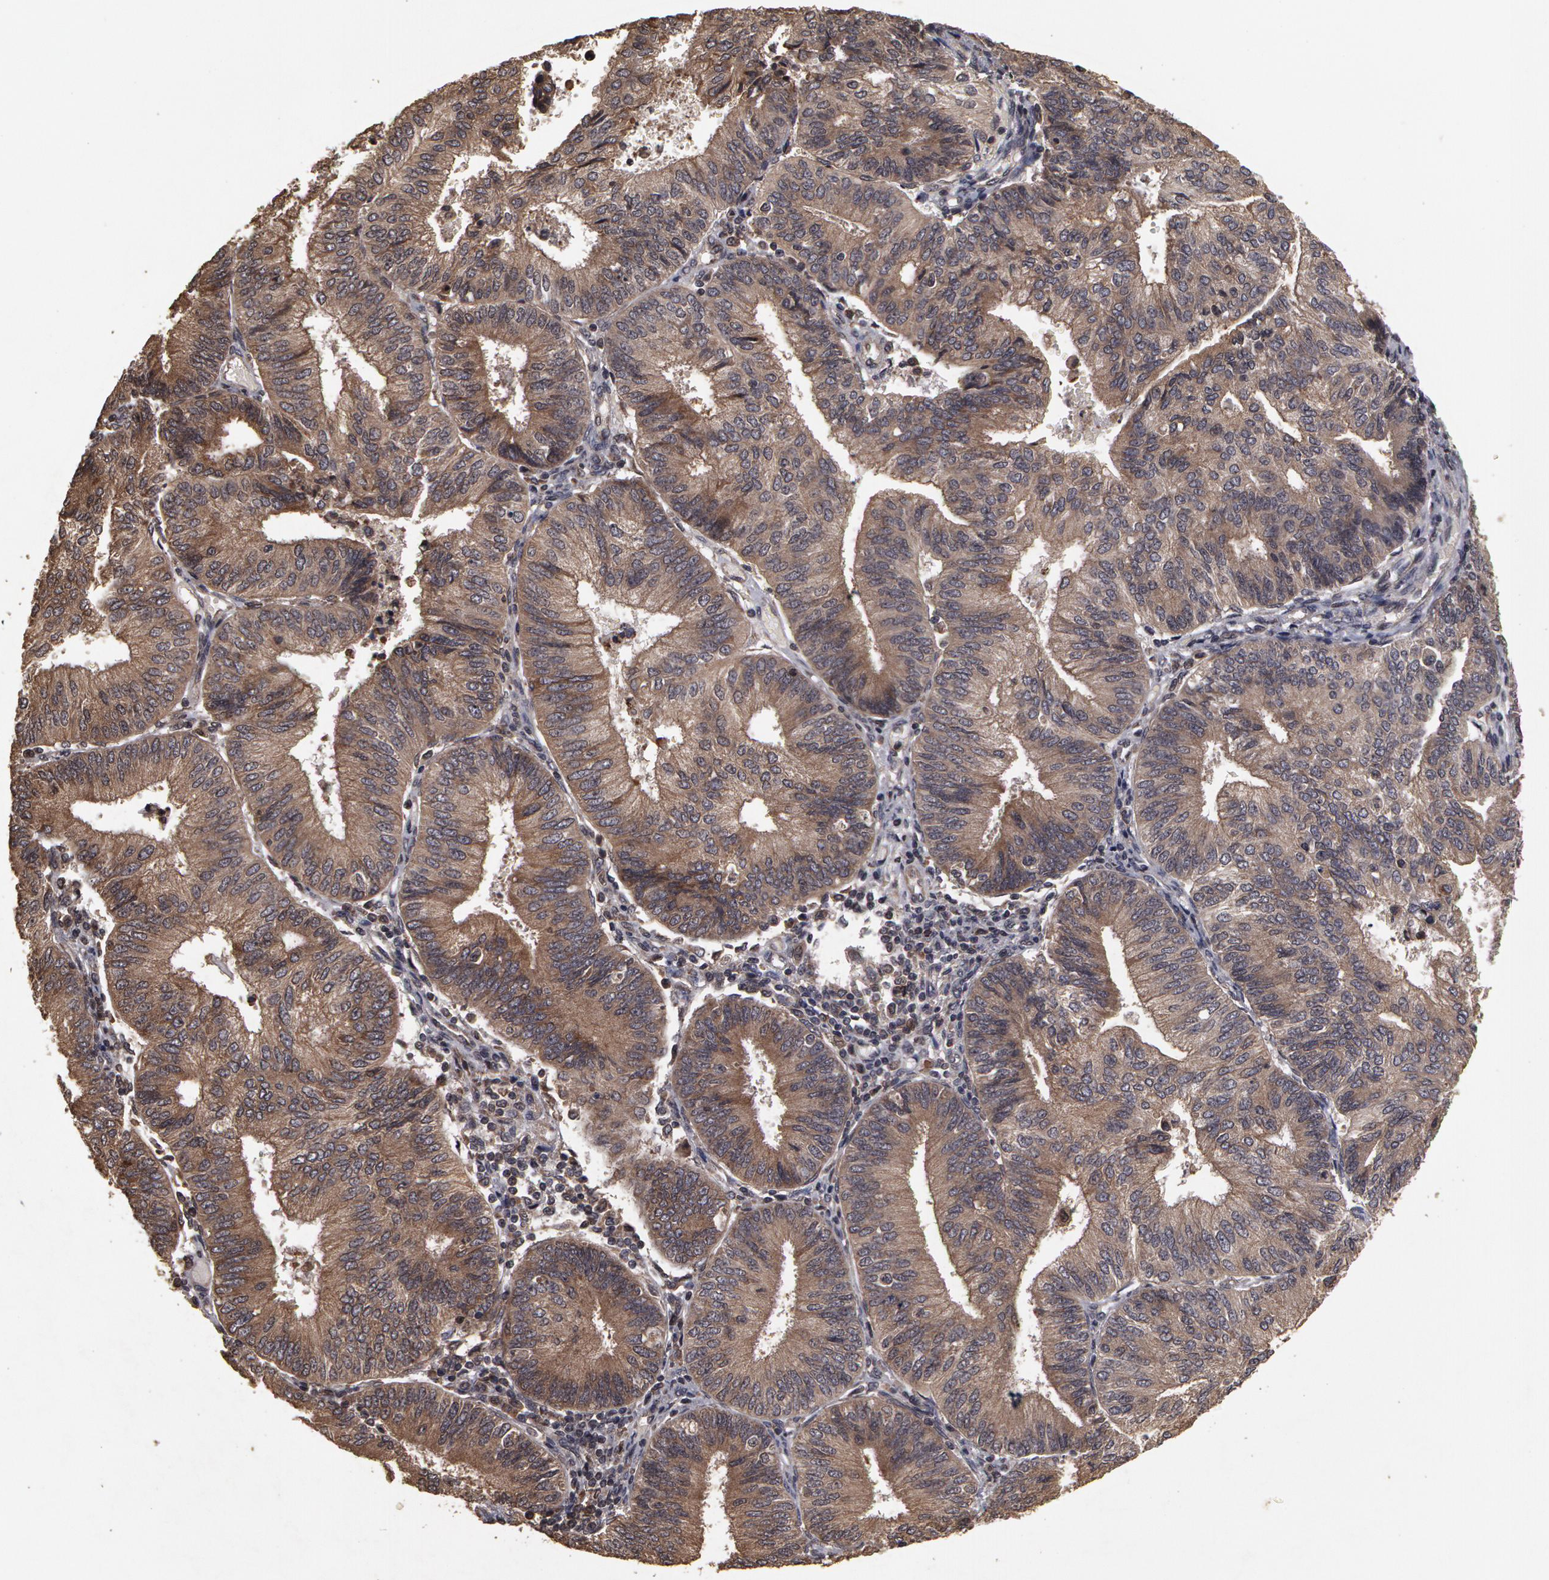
{"staining": {"intensity": "weak", "quantity": ">75%", "location": "cytoplasmic/membranous"}, "tissue": "endometrial cancer", "cell_type": "Tumor cells", "image_type": "cancer", "snomed": [{"axis": "morphology", "description": "Adenocarcinoma, NOS"}, {"axis": "topography", "description": "Endometrium"}], "caption": "A micrograph of endometrial cancer (adenocarcinoma) stained for a protein shows weak cytoplasmic/membranous brown staining in tumor cells.", "gene": "CALR", "patient": {"sex": "female", "age": 55}}